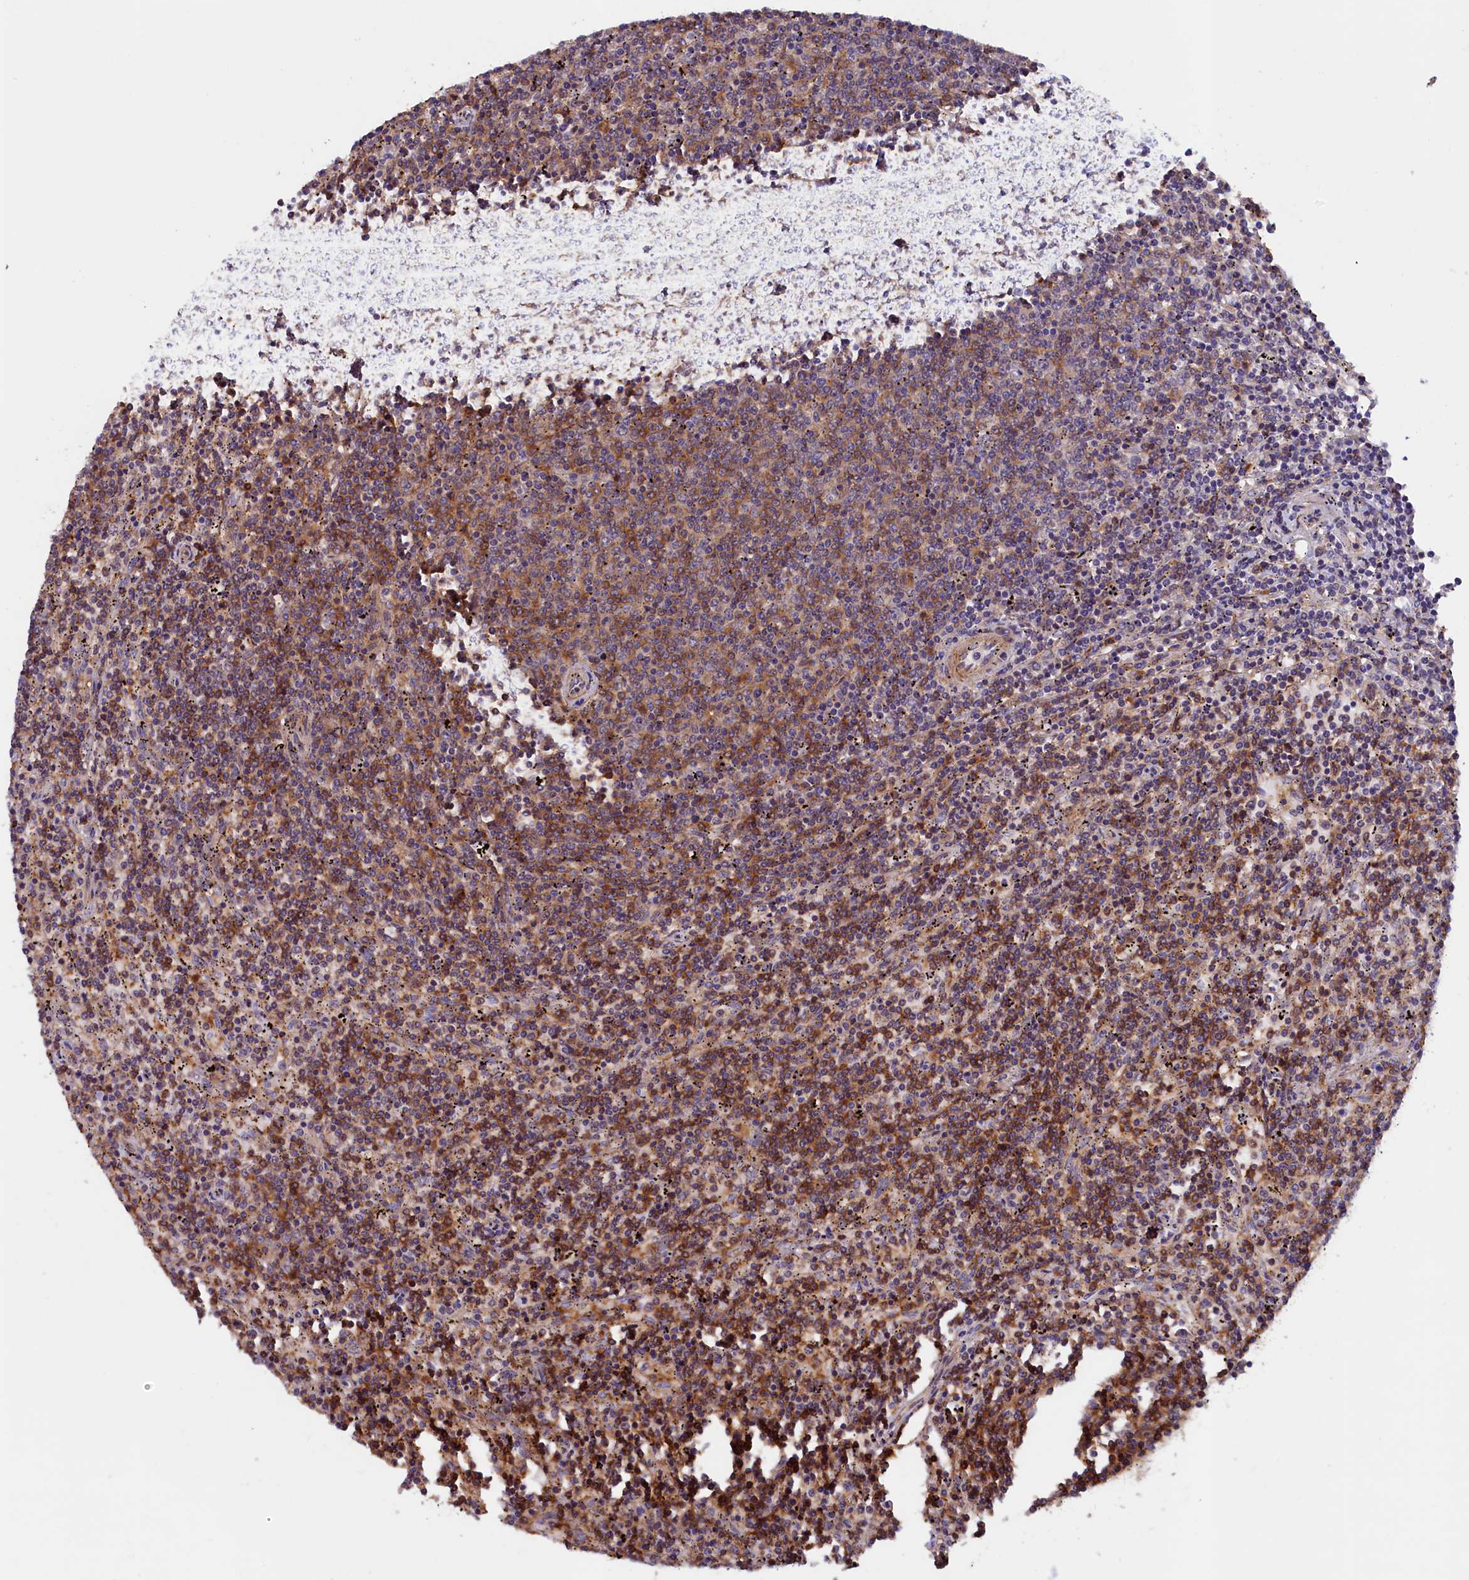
{"staining": {"intensity": "moderate", "quantity": "25%-75%", "location": "cytoplasmic/membranous"}, "tissue": "lymphoma", "cell_type": "Tumor cells", "image_type": "cancer", "snomed": [{"axis": "morphology", "description": "Malignant lymphoma, non-Hodgkin's type, Low grade"}, {"axis": "topography", "description": "Spleen"}], "caption": "IHC micrograph of neoplastic tissue: human malignant lymphoma, non-Hodgkin's type (low-grade) stained using IHC shows medium levels of moderate protein expression localized specifically in the cytoplasmic/membranous of tumor cells, appearing as a cytoplasmic/membranous brown color.", "gene": "DUOXA1", "patient": {"sex": "female", "age": 50}}